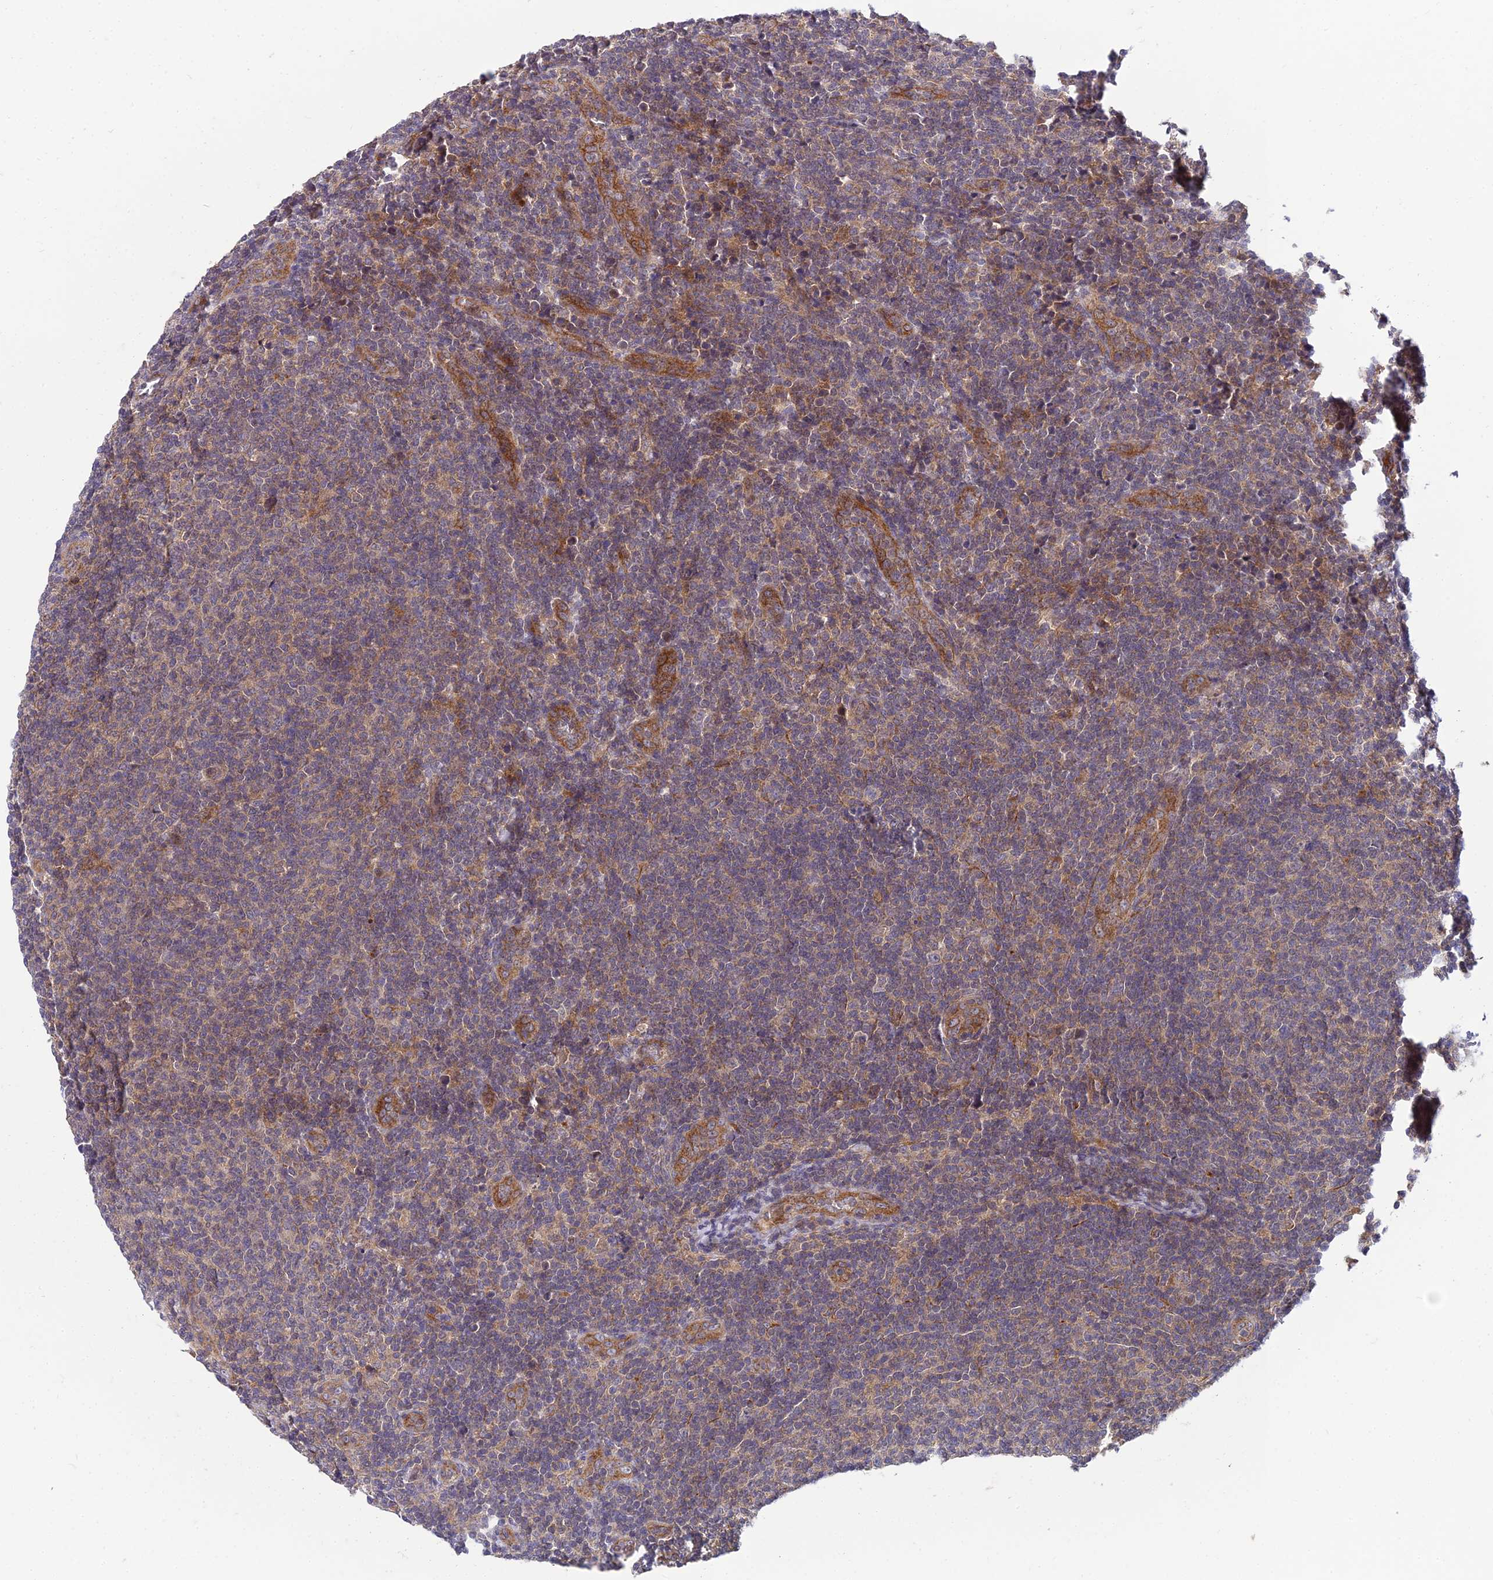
{"staining": {"intensity": "weak", "quantity": "25%-75%", "location": "cytoplasmic/membranous"}, "tissue": "lymphoma", "cell_type": "Tumor cells", "image_type": "cancer", "snomed": [{"axis": "morphology", "description": "Malignant lymphoma, non-Hodgkin's type, Low grade"}, {"axis": "topography", "description": "Lymph node"}], "caption": "Approximately 25%-75% of tumor cells in low-grade malignant lymphoma, non-Hodgkin's type reveal weak cytoplasmic/membranous protein expression as visualized by brown immunohistochemical staining.", "gene": "NPY", "patient": {"sex": "male", "age": 66}}